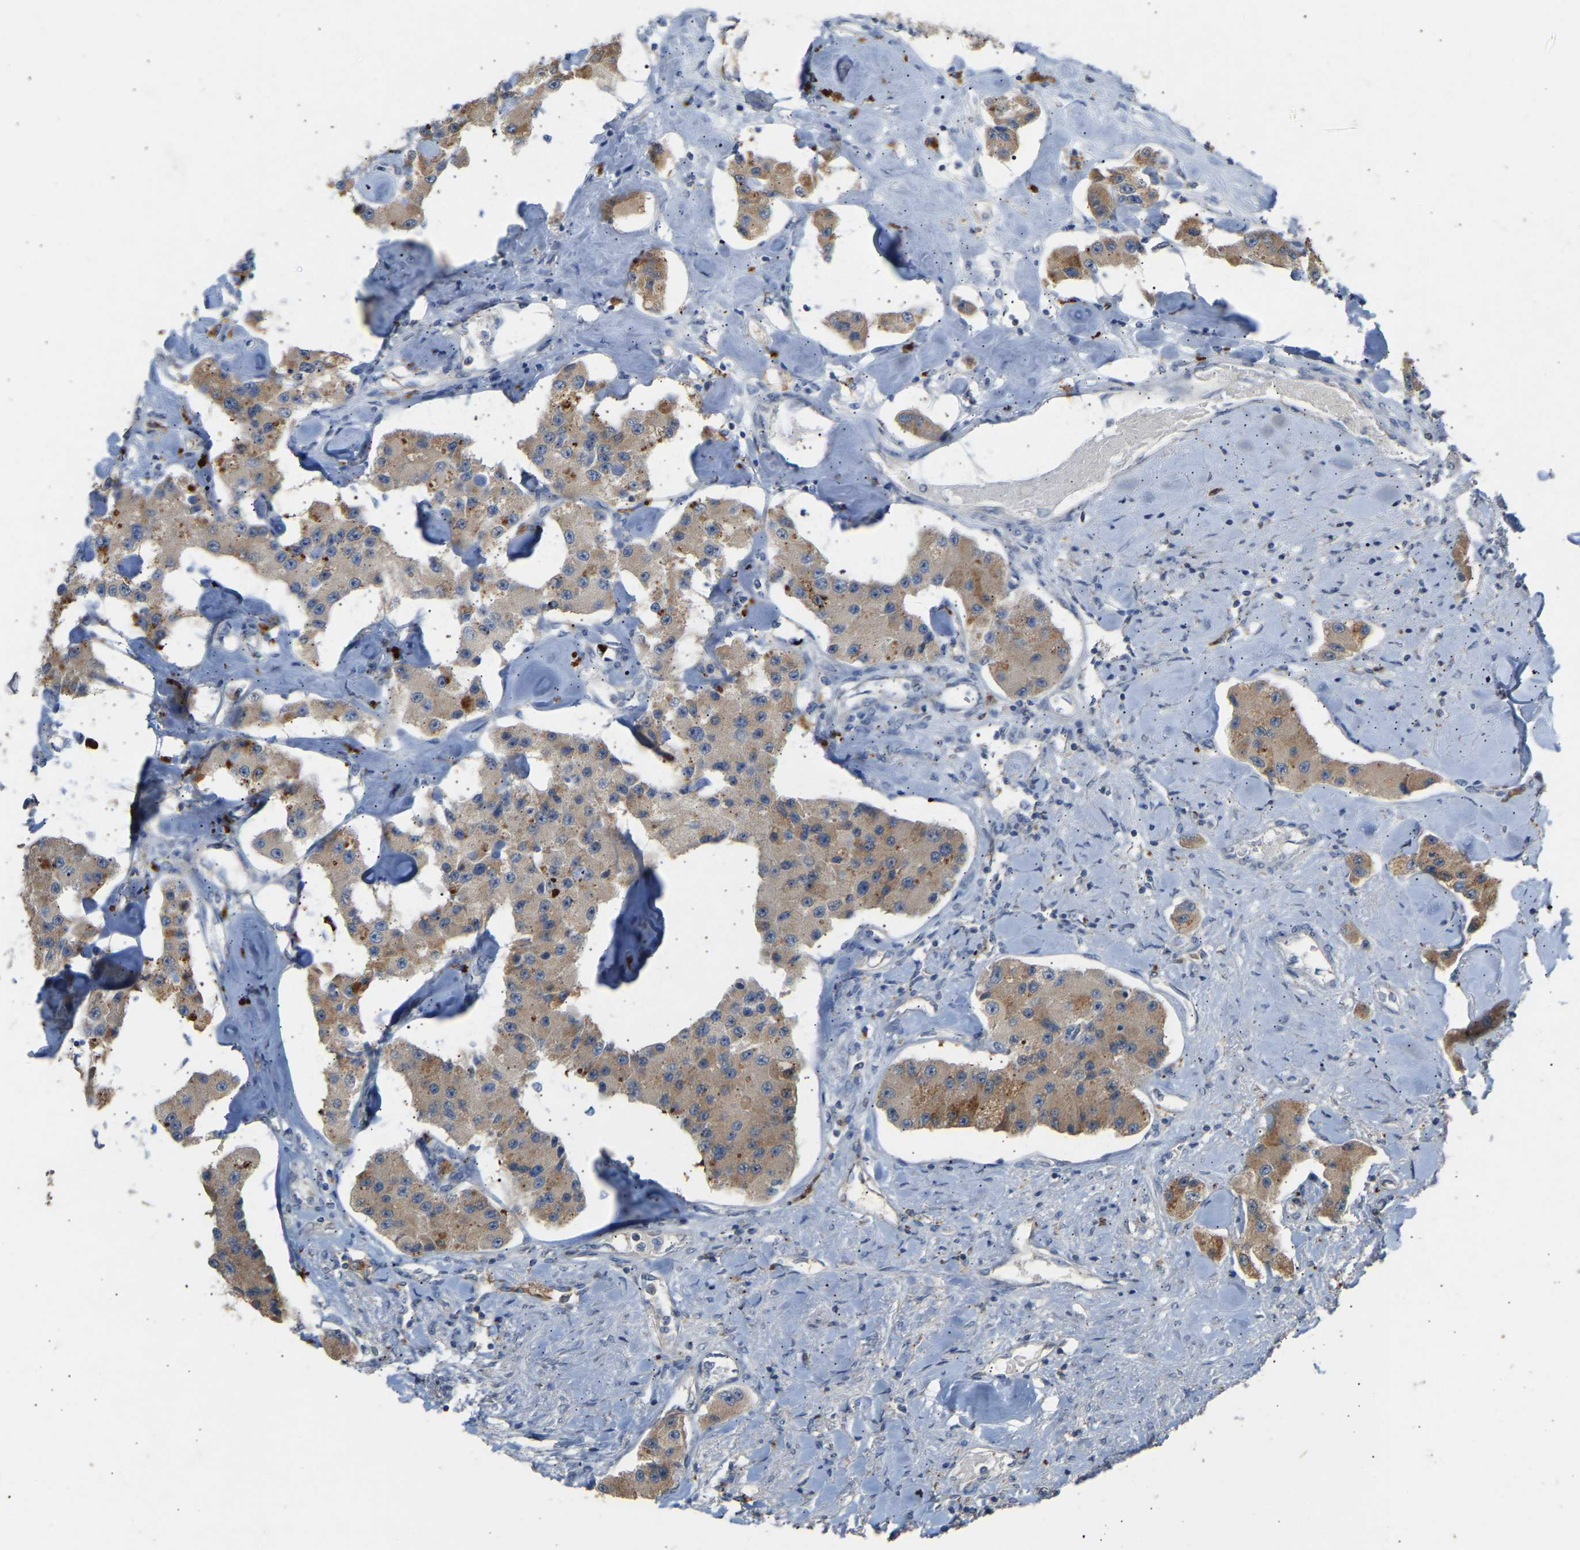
{"staining": {"intensity": "weak", "quantity": "25%-75%", "location": "cytoplasmic/membranous"}, "tissue": "carcinoid", "cell_type": "Tumor cells", "image_type": "cancer", "snomed": [{"axis": "morphology", "description": "Carcinoid, malignant, NOS"}, {"axis": "topography", "description": "Pancreas"}], "caption": "High-power microscopy captured an immunohistochemistry (IHC) micrograph of carcinoid, revealing weak cytoplasmic/membranous positivity in about 25%-75% of tumor cells.", "gene": "RGP1", "patient": {"sex": "male", "age": 41}}